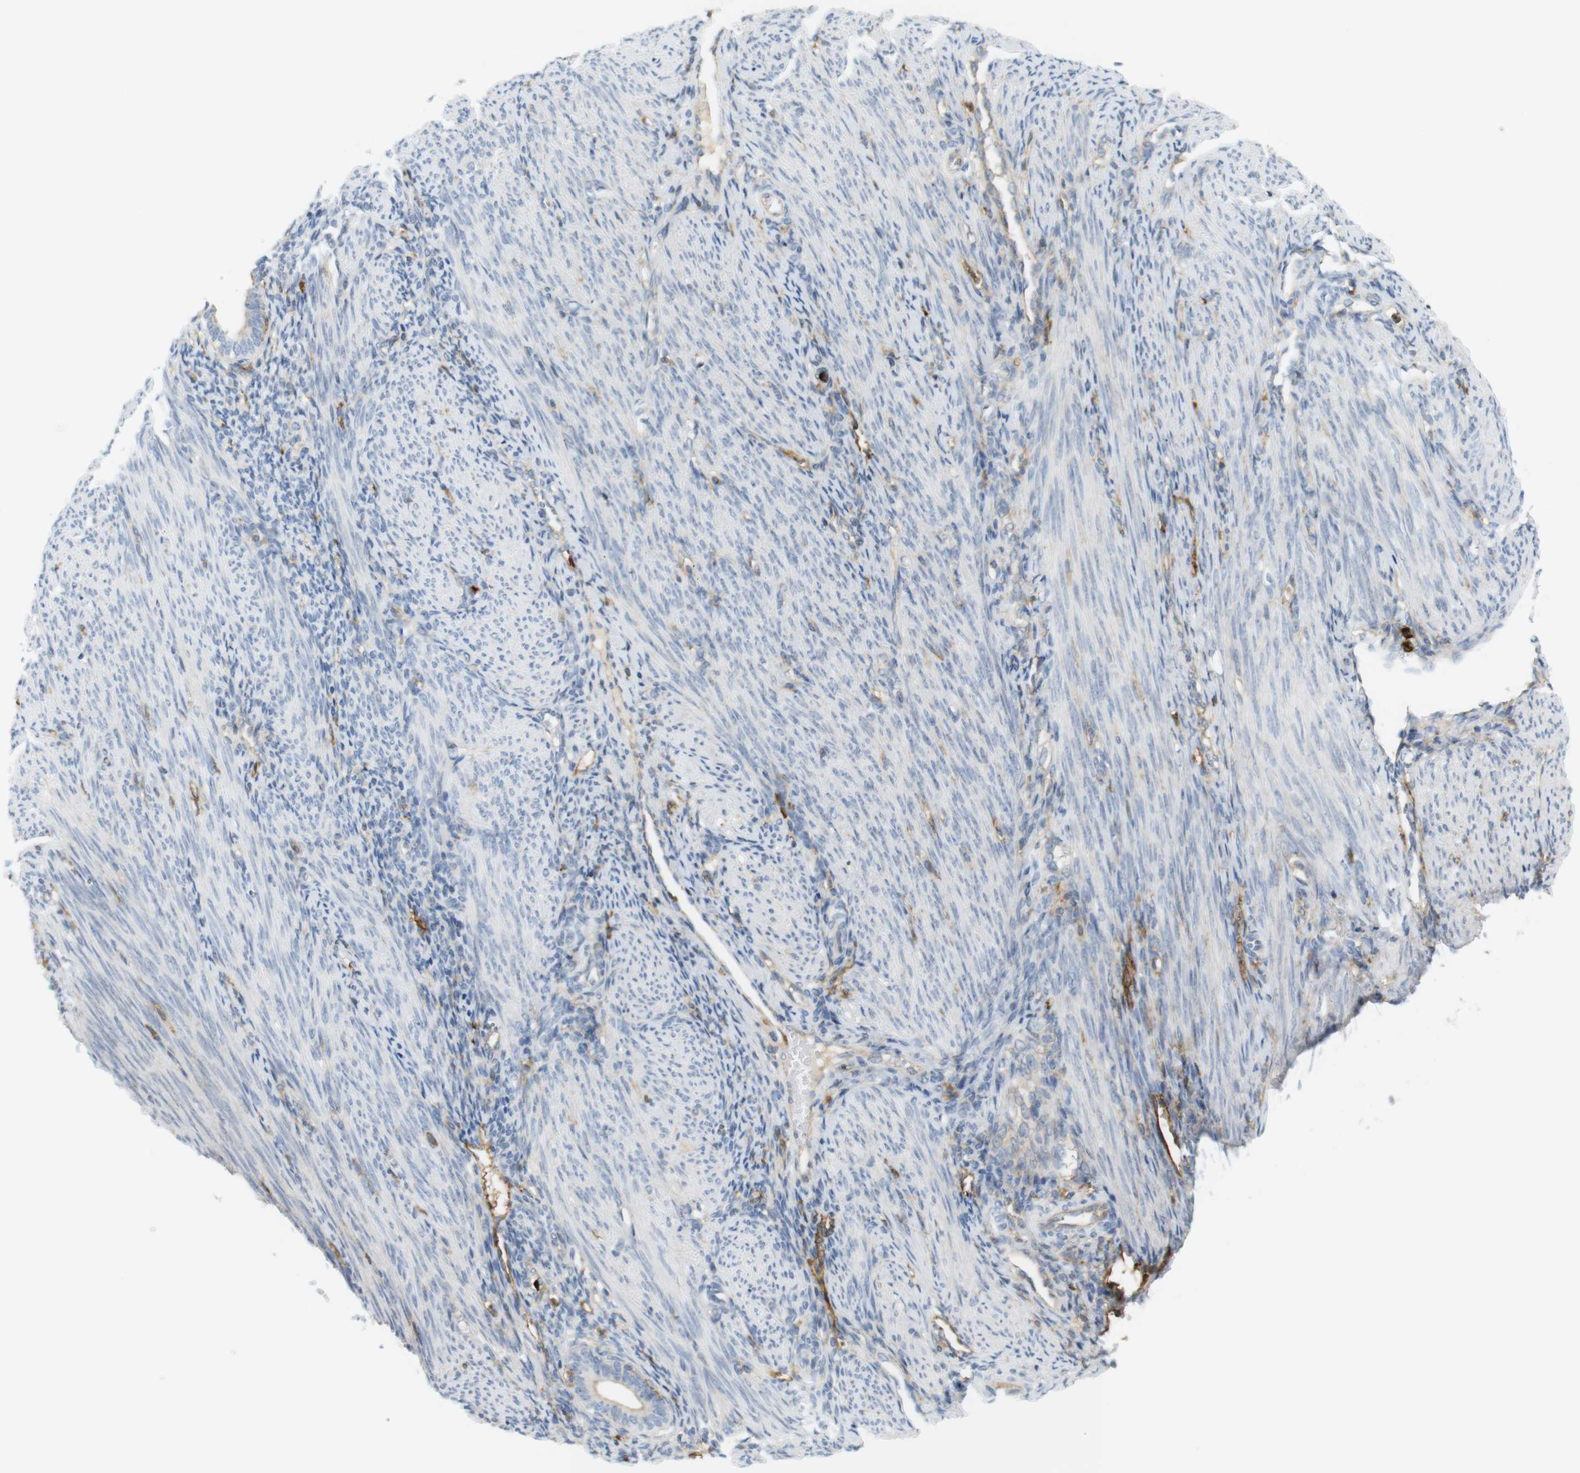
{"staining": {"intensity": "moderate", "quantity": "<25%", "location": "cytoplasmic/membranous"}, "tissue": "endometrium", "cell_type": "Cells in endometrial stroma", "image_type": "normal", "snomed": [{"axis": "morphology", "description": "Normal tissue, NOS"}, {"axis": "topography", "description": "Uterus"}, {"axis": "topography", "description": "Endometrium"}], "caption": "Immunohistochemical staining of unremarkable endometrium displays moderate cytoplasmic/membranous protein positivity in about <25% of cells in endometrial stroma. The protein is stained brown, and the nuclei are stained in blue (DAB (3,3'-diaminobenzidine) IHC with brightfield microscopy, high magnification).", "gene": "SIRPA", "patient": {"sex": "female", "age": 33}}